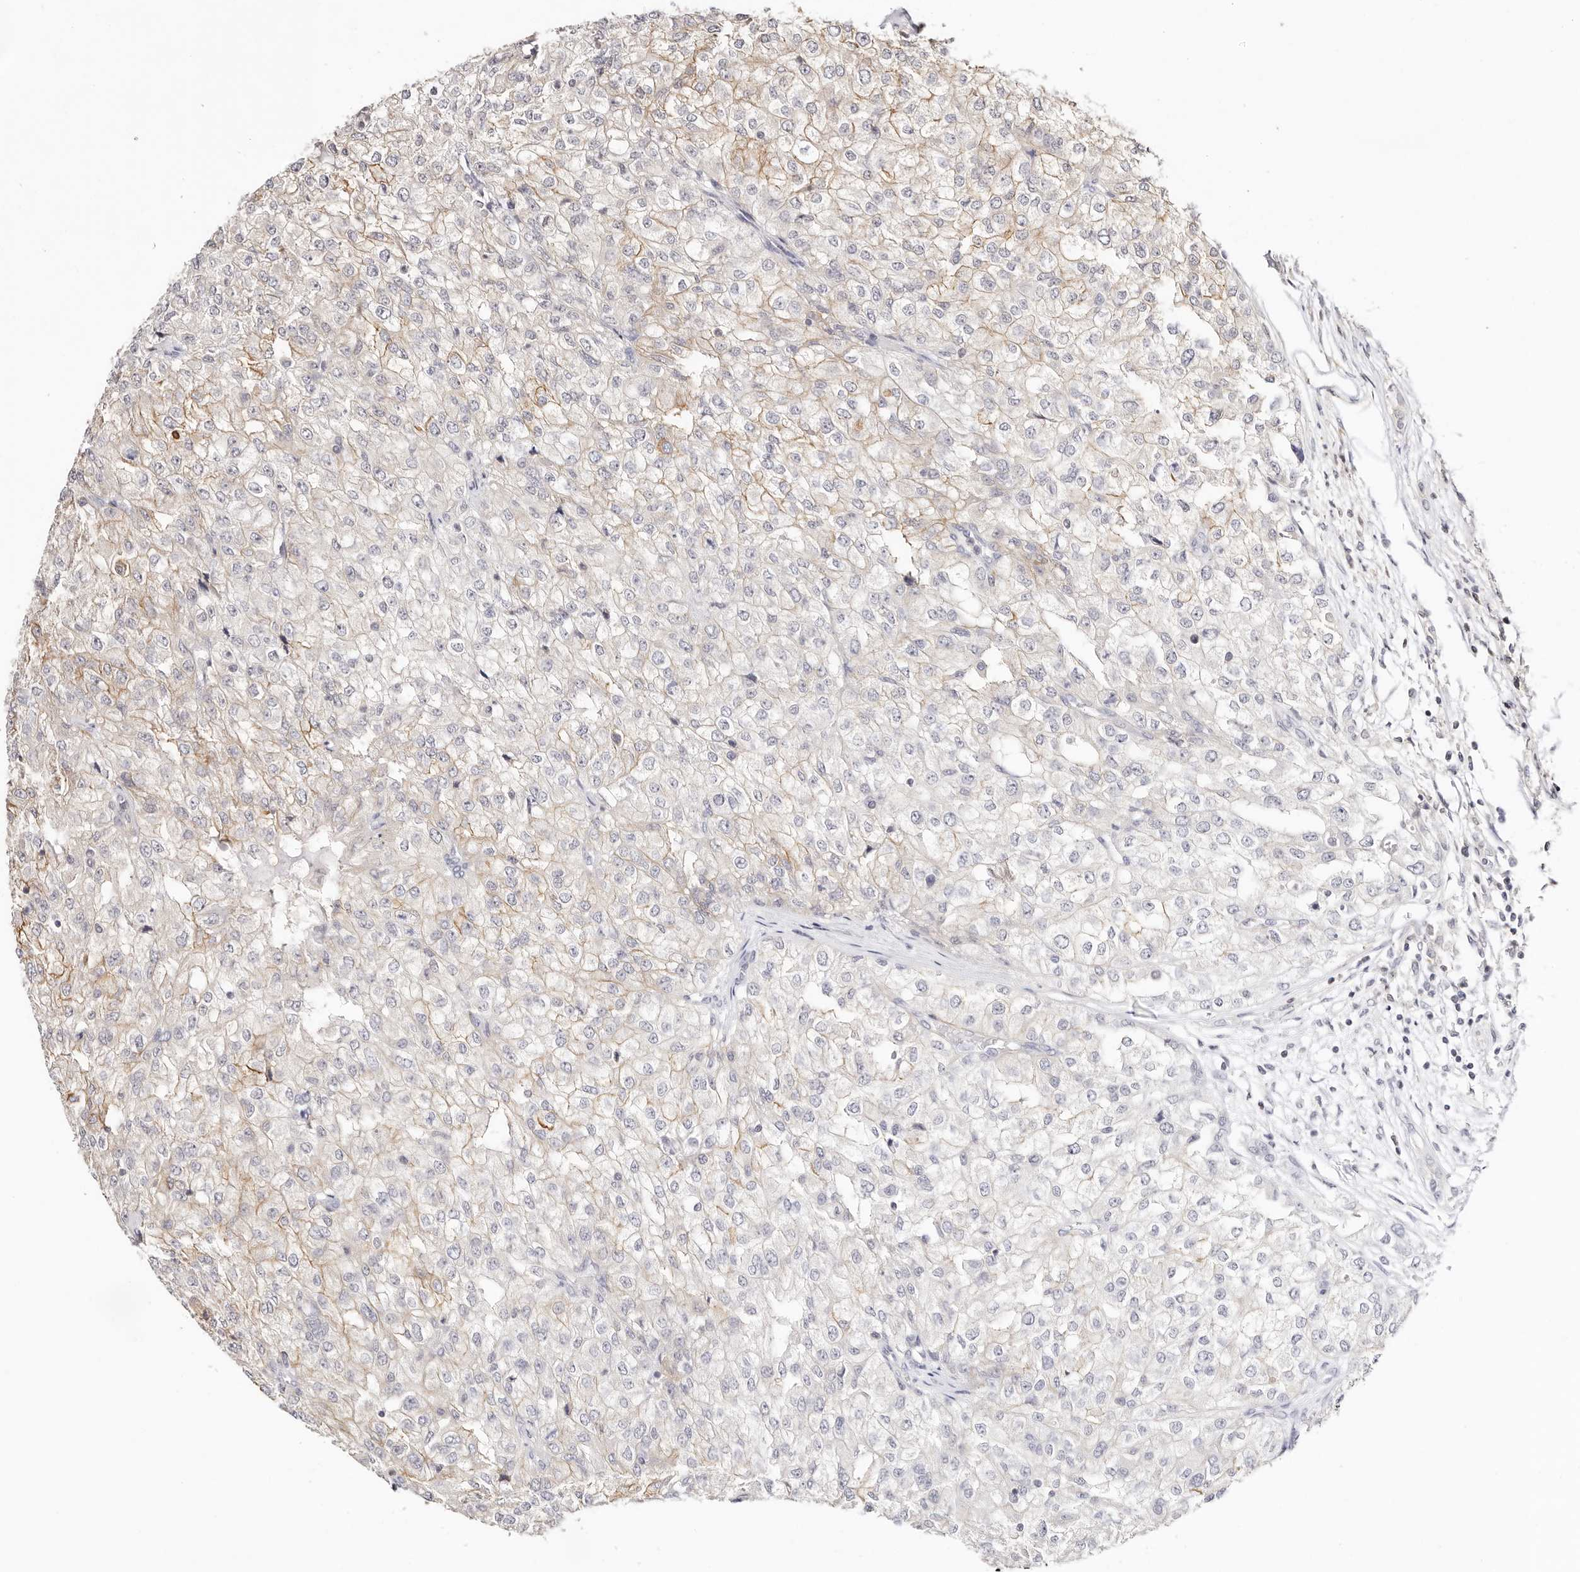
{"staining": {"intensity": "moderate", "quantity": "<25%", "location": "cytoplasmic/membranous"}, "tissue": "renal cancer", "cell_type": "Tumor cells", "image_type": "cancer", "snomed": [{"axis": "morphology", "description": "Adenocarcinoma, NOS"}, {"axis": "topography", "description": "Kidney"}], "caption": "Protein expression analysis of human renal cancer (adenocarcinoma) reveals moderate cytoplasmic/membranous staining in approximately <25% of tumor cells.", "gene": "STAT5A", "patient": {"sex": "female", "age": 54}}